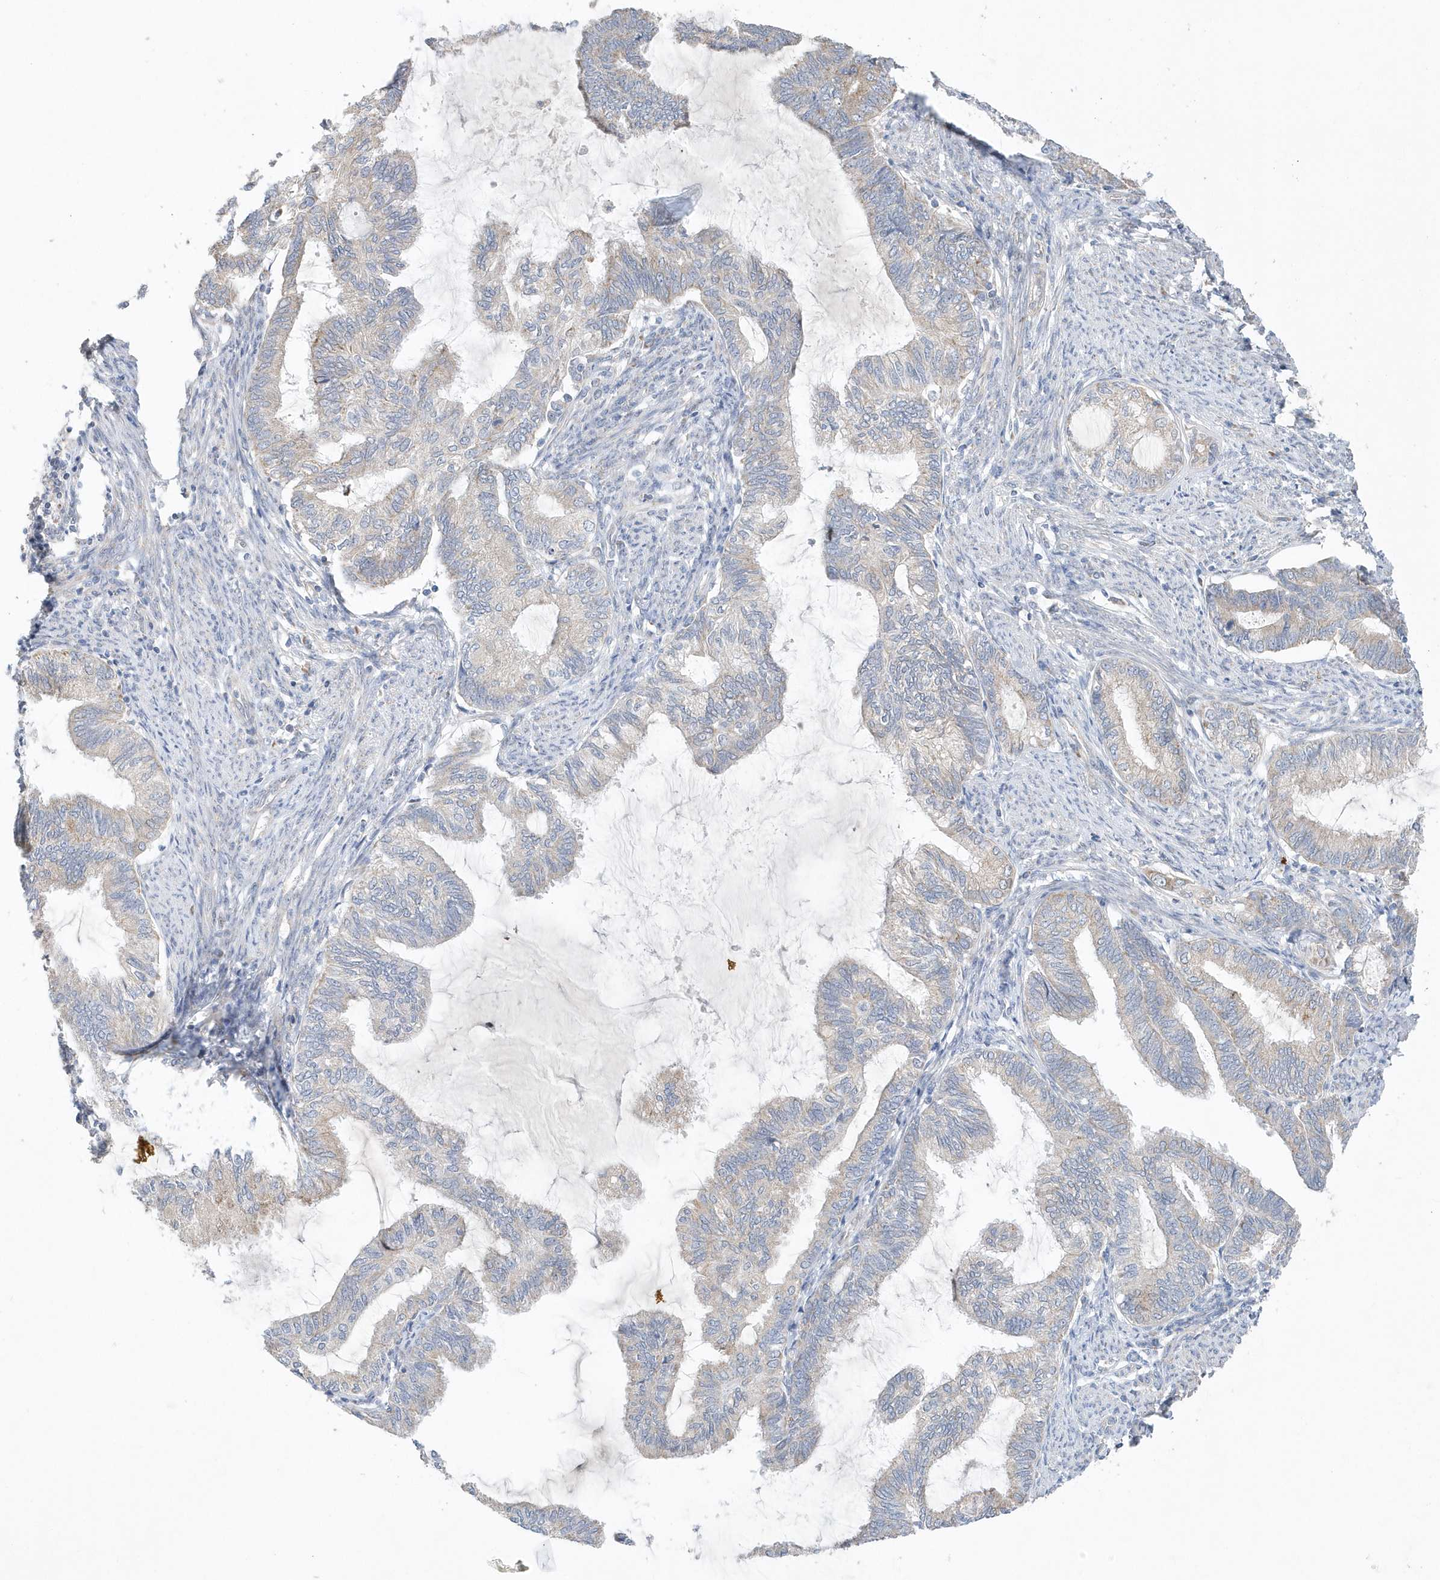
{"staining": {"intensity": "weak", "quantity": "<25%", "location": "cytoplasmic/membranous"}, "tissue": "endometrial cancer", "cell_type": "Tumor cells", "image_type": "cancer", "snomed": [{"axis": "morphology", "description": "Adenocarcinoma, NOS"}, {"axis": "topography", "description": "Endometrium"}], "caption": "Endometrial adenocarcinoma was stained to show a protein in brown. There is no significant staining in tumor cells.", "gene": "SPATA5", "patient": {"sex": "female", "age": 86}}